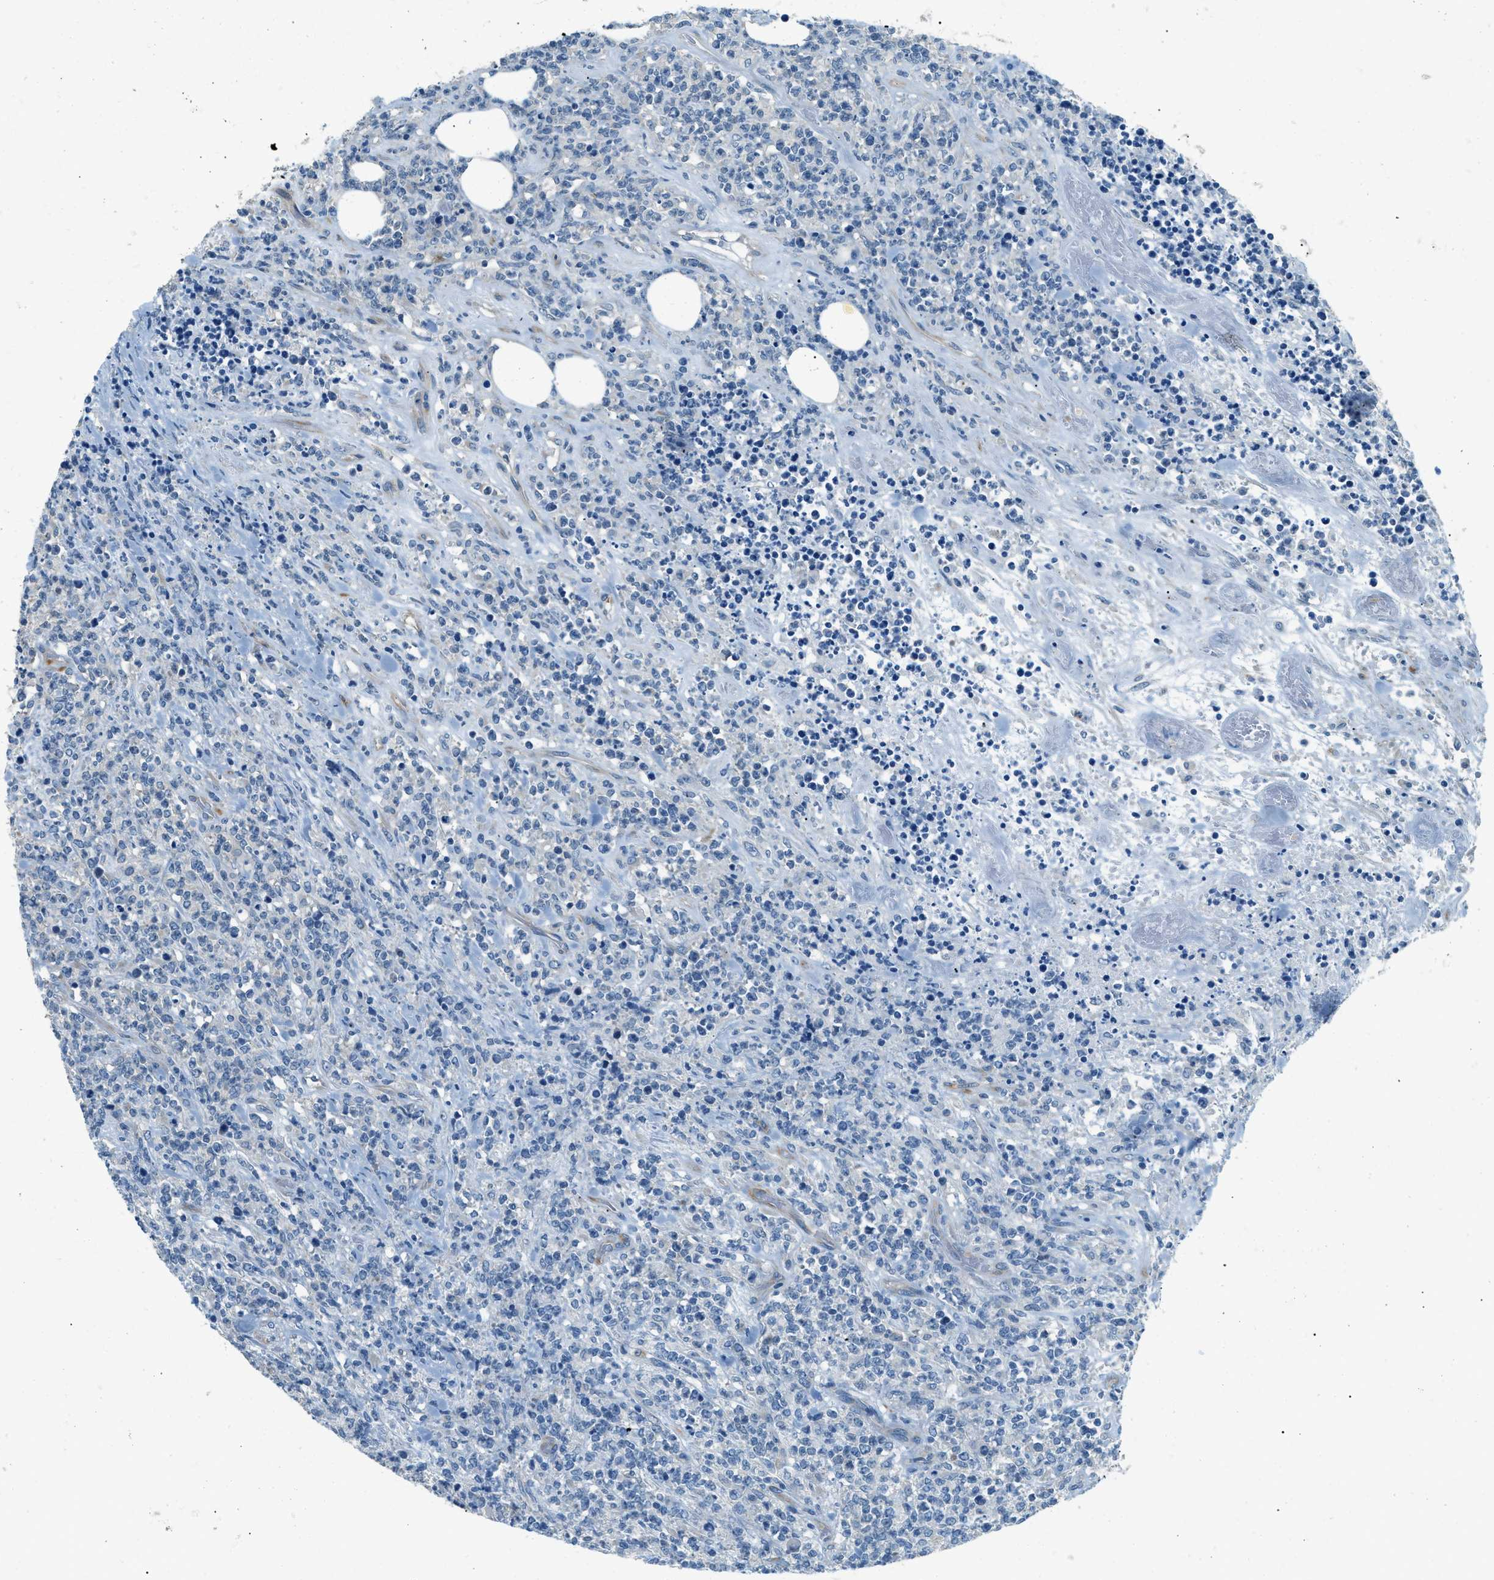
{"staining": {"intensity": "negative", "quantity": "none", "location": "none"}, "tissue": "lymphoma", "cell_type": "Tumor cells", "image_type": "cancer", "snomed": [{"axis": "morphology", "description": "Malignant lymphoma, non-Hodgkin's type, High grade"}, {"axis": "topography", "description": "Soft tissue"}], "caption": "IHC image of neoplastic tissue: malignant lymphoma, non-Hodgkin's type (high-grade) stained with DAB displays no significant protein expression in tumor cells. (DAB (3,3'-diaminobenzidine) immunohistochemistry (IHC), high magnification).", "gene": "ZNF367", "patient": {"sex": "male", "age": 18}}